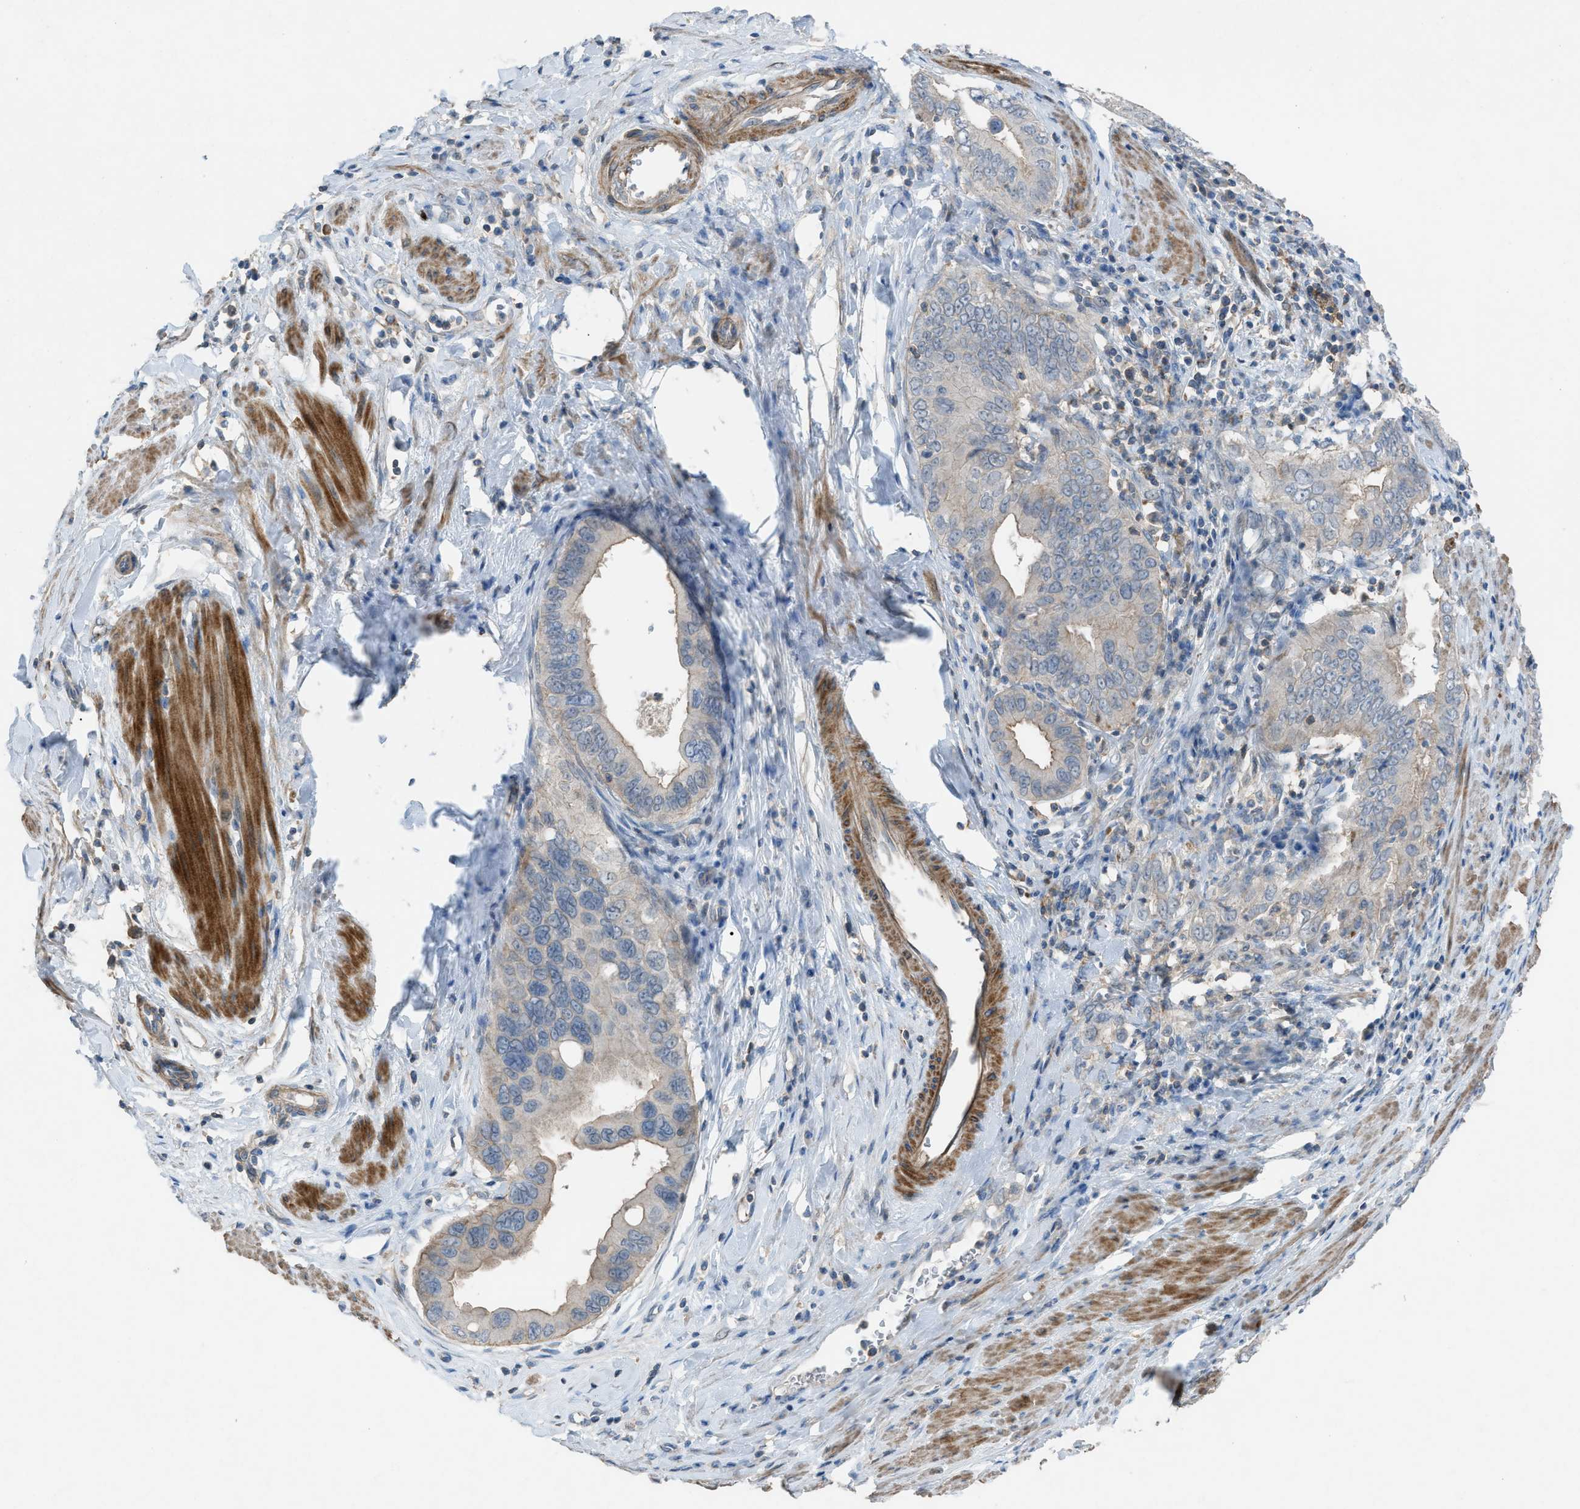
{"staining": {"intensity": "weak", "quantity": "<25%", "location": "cytoplasmic/membranous"}, "tissue": "pancreatic cancer", "cell_type": "Tumor cells", "image_type": "cancer", "snomed": [{"axis": "morphology", "description": "Normal tissue, NOS"}, {"axis": "topography", "description": "Lymph node"}], "caption": "High power microscopy photomicrograph of an immunohistochemistry (IHC) histopathology image of pancreatic cancer, revealing no significant expression in tumor cells.", "gene": "NCK2", "patient": {"sex": "male", "age": 50}}